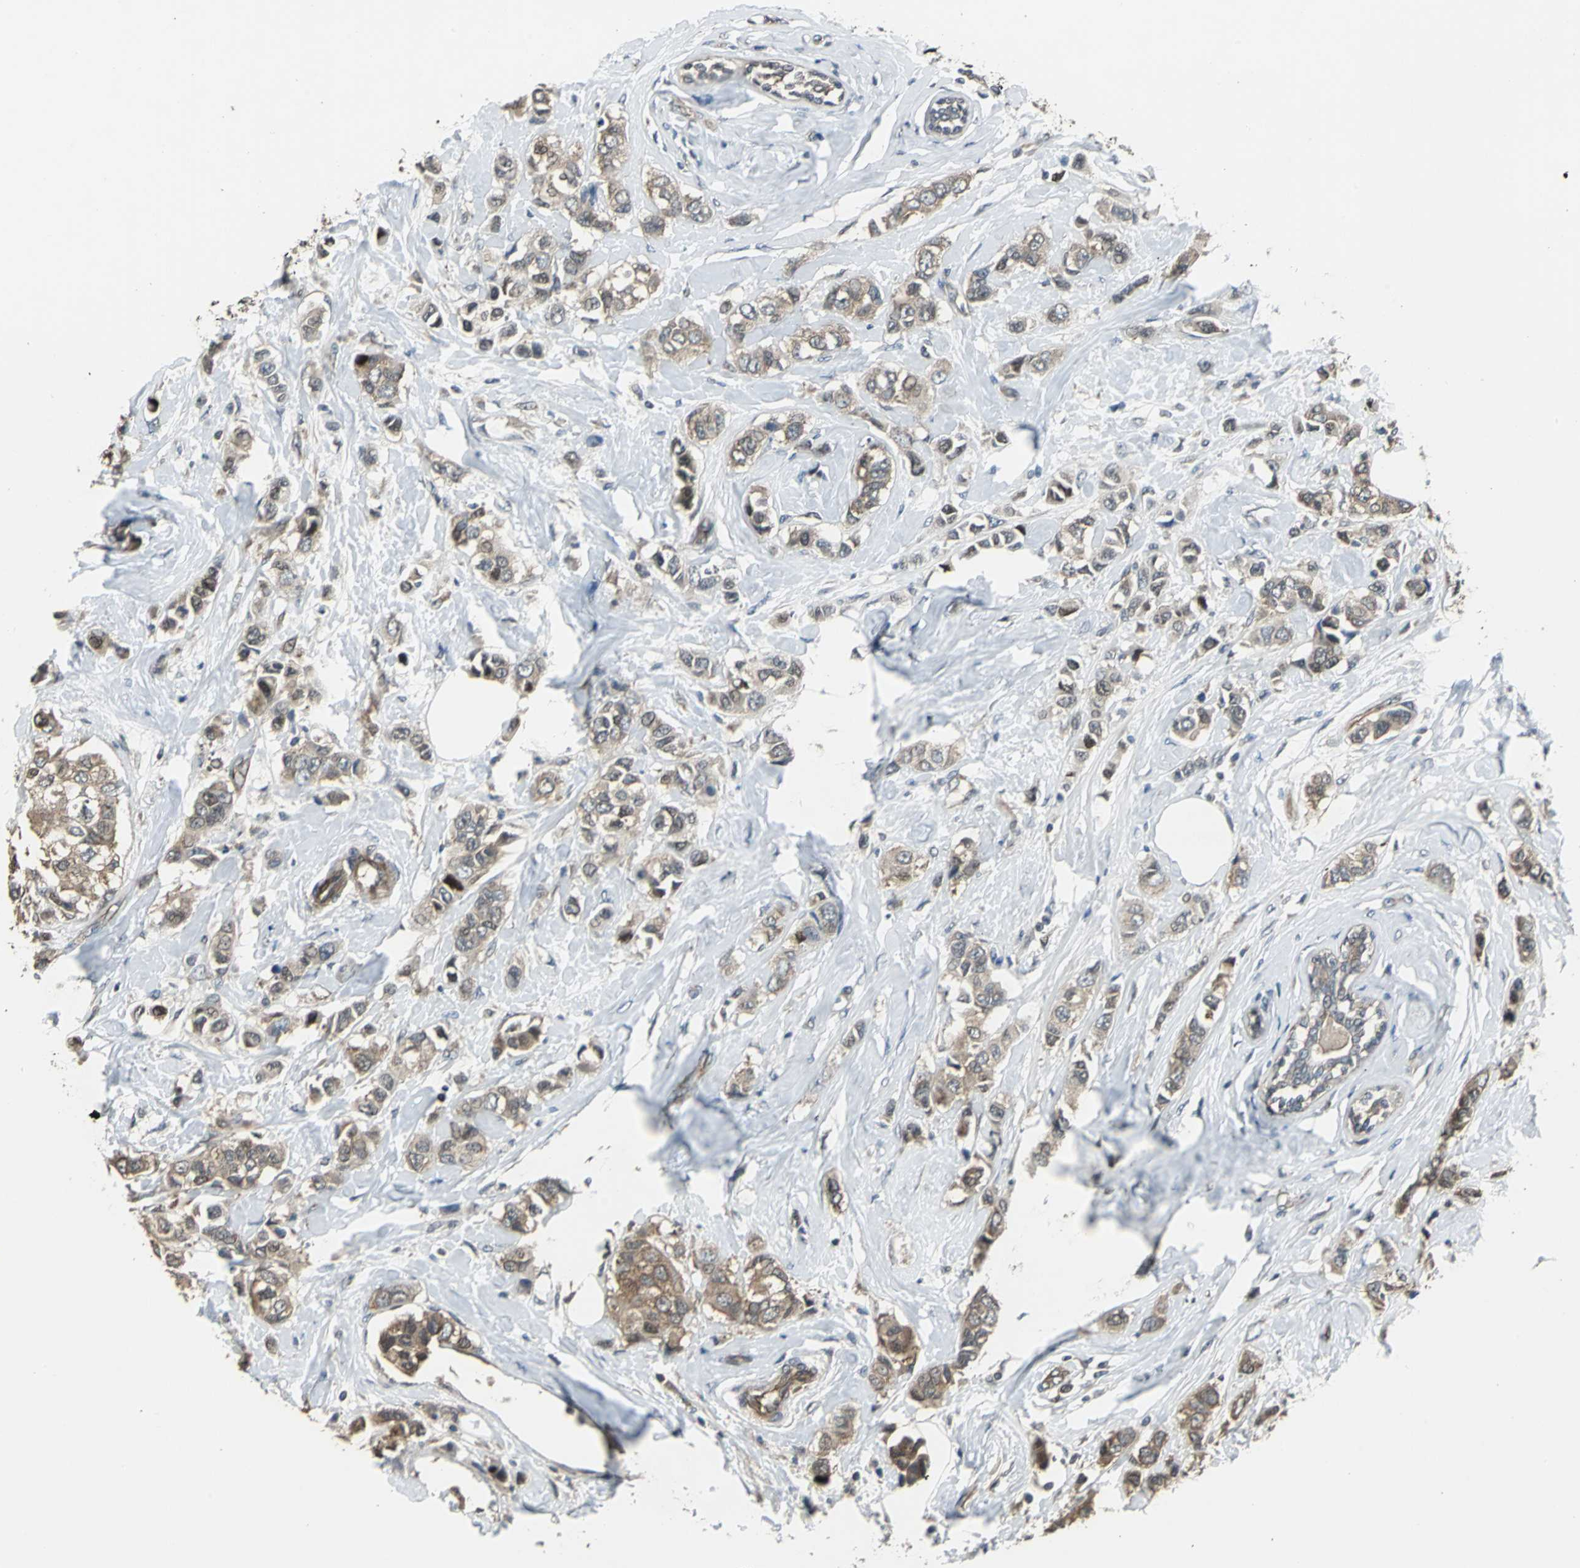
{"staining": {"intensity": "moderate", "quantity": ">75%", "location": "cytoplasmic/membranous"}, "tissue": "breast cancer", "cell_type": "Tumor cells", "image_type": "cancer", "snomed": [{"axis": "morphology", "description": "Duct carcinoma"}, {"axis": "topography", "description": "Breast"}], "caption": "A photomicrograph of breast infiltrating ductal carcinoma stained for a protein displays moderate cytoplasmic/membranous brown staining in tumor cells.", "gene": "PFDN1", "patient": {"sex": "female", "age": 50}}